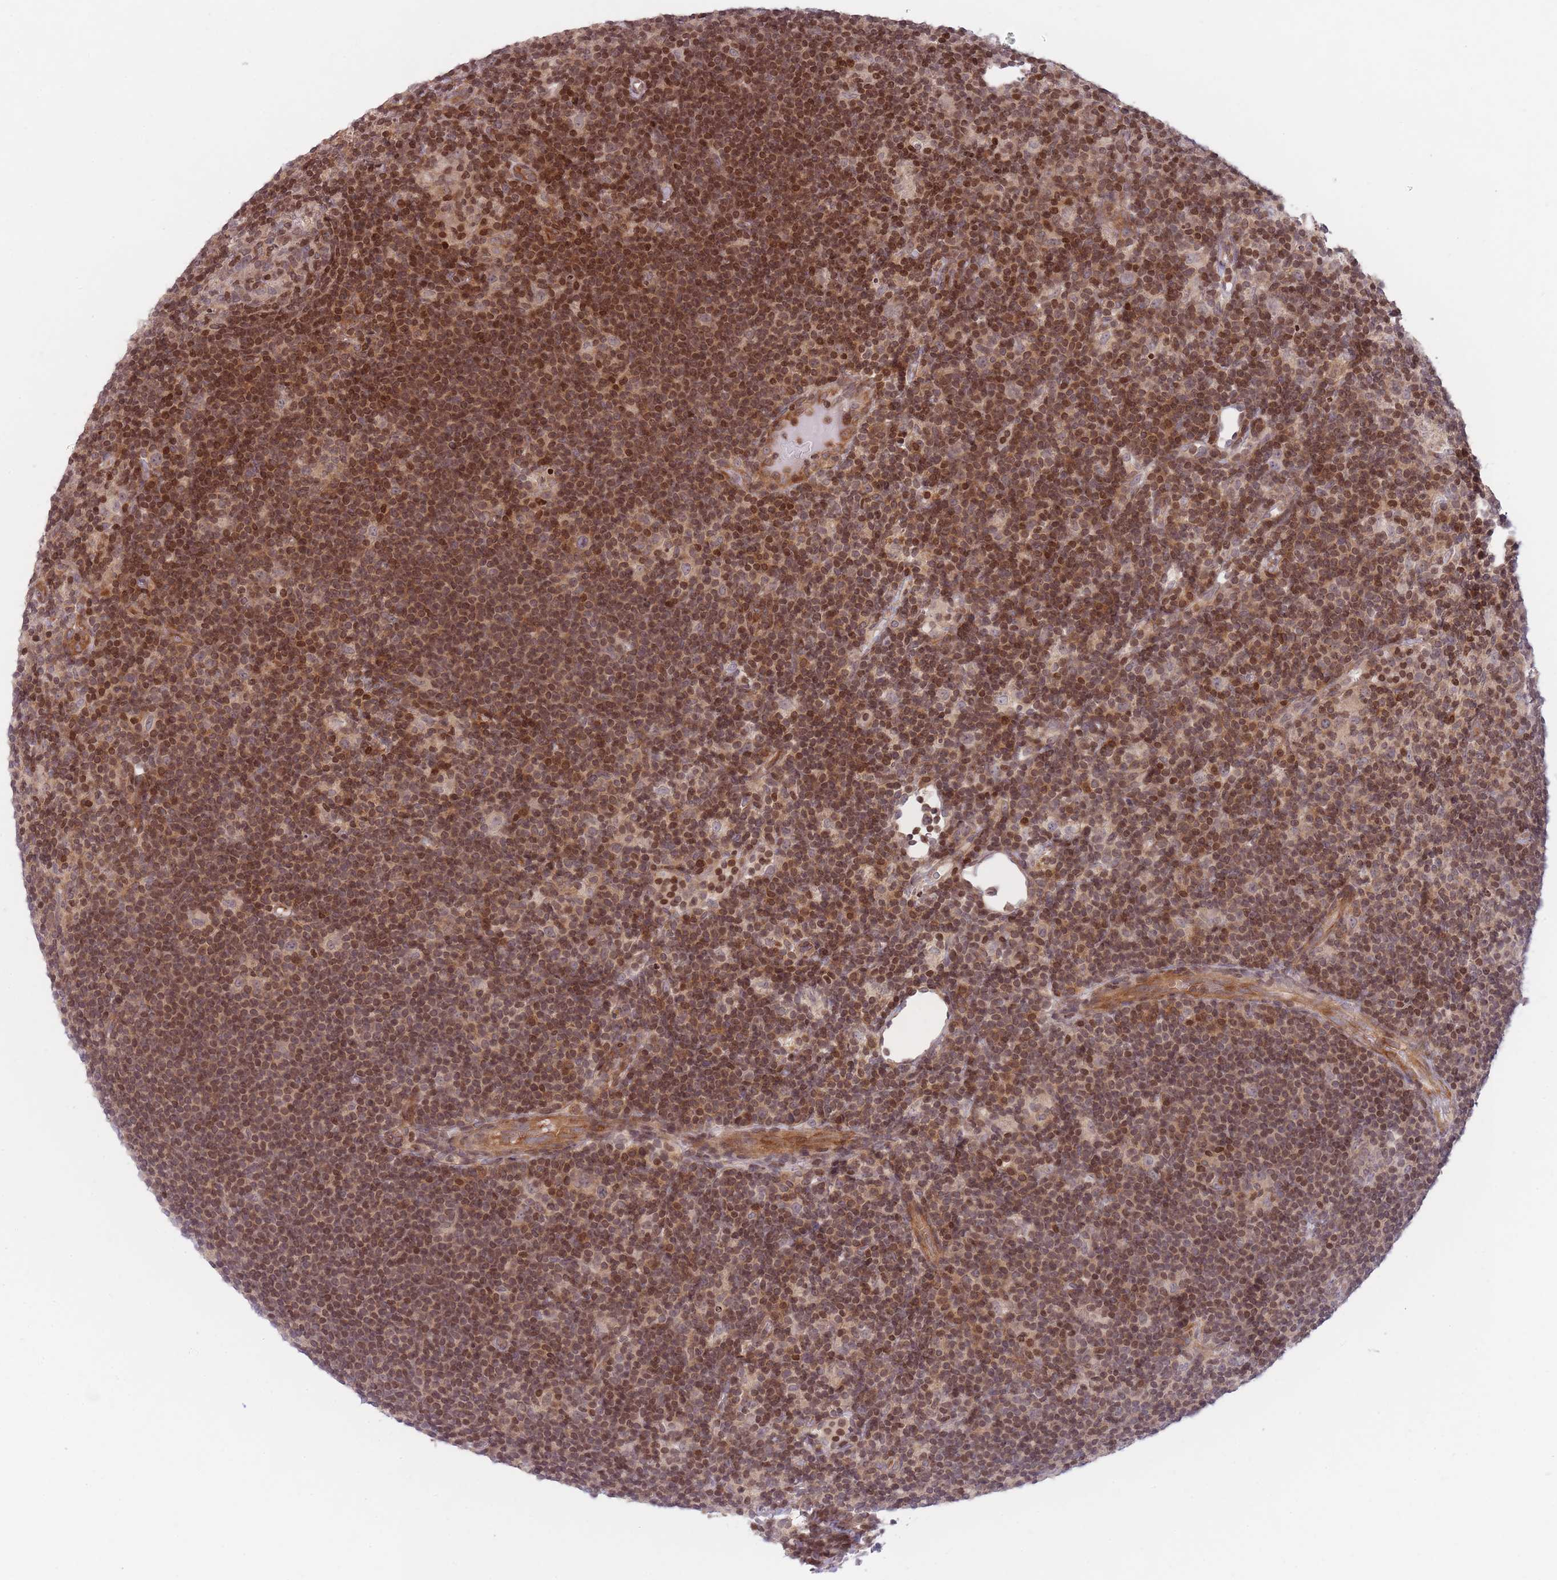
{"staining": {"intensity": "negative", "quantity": "none", "location": "none"}, "tissue": "lymphoma", "cell_type": "Tumor cells", "image_type": "cancer", "snomed": [{"axis": "morphology", "description": "Hodgkin's disease, NOS"}, {"axis": "topography", "description": "Lymph node"}], "caption": "DAB immunohistochemical staining of lymphoma exhibits no significant staining in tumor cells.", "gene": "SLC35F5", "patient": {"sex": "female", "age": 57}}